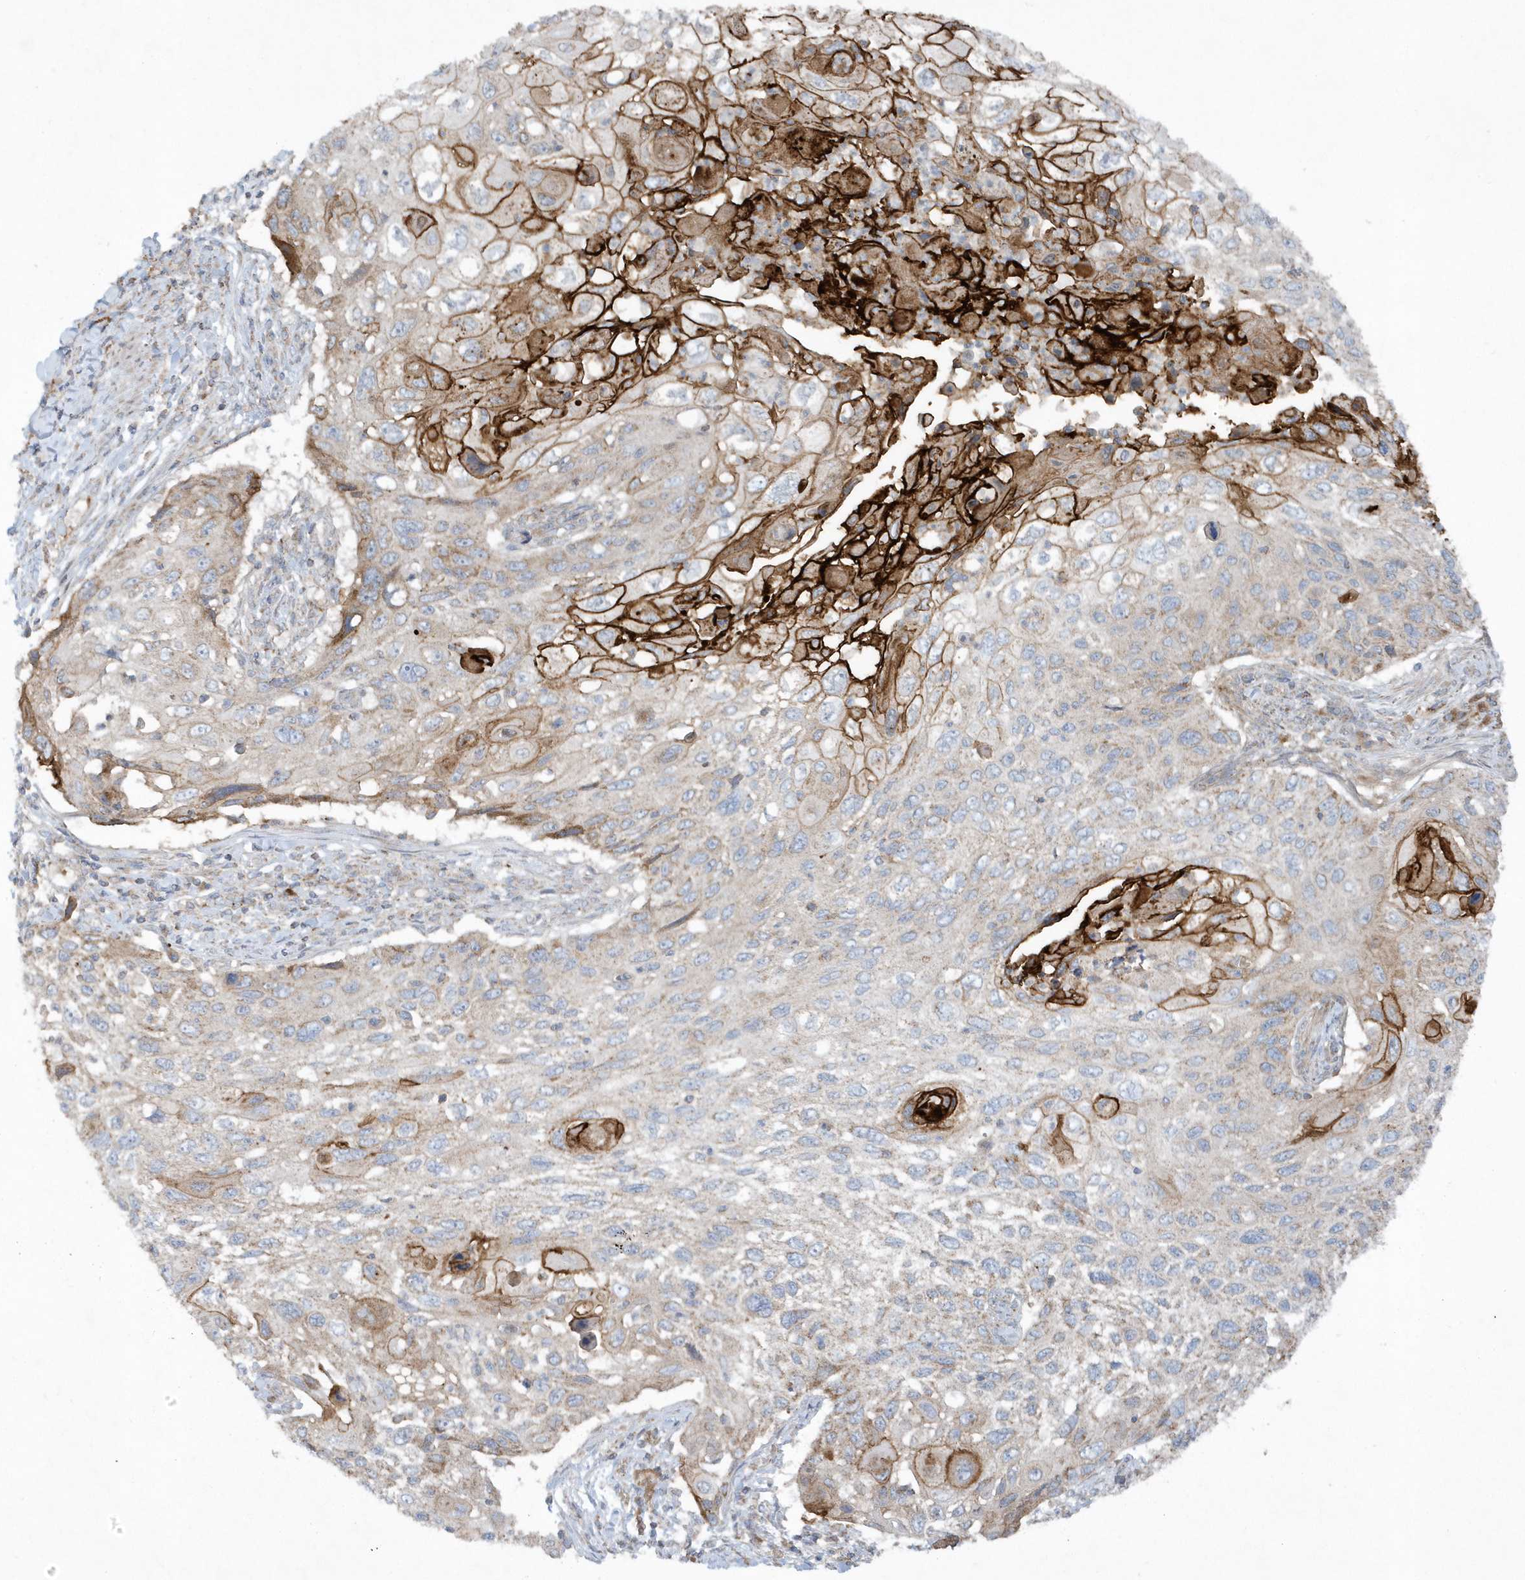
{"staining": {"intensity": "moderate", "quantity": "<25%", "location": "cytoplasmic/membranous"}, "tissue": "cervical cancer", "cell_type": "Tumor cells", "image_type": "cancer", "snomed": [{"axis": "morphology", "description": "Squamous cell carcinoma, NOS"}, {"axis": "topography", "description": "Cervix"}], "caption": "An image of human cervical squamous cell carcinoma stained for a protein demonstrates moderate cytoplasmic/membranous brown staining in tumor cells.", "gene": "SLC38A2", "patient": {"sex": "female", "age": 70}}